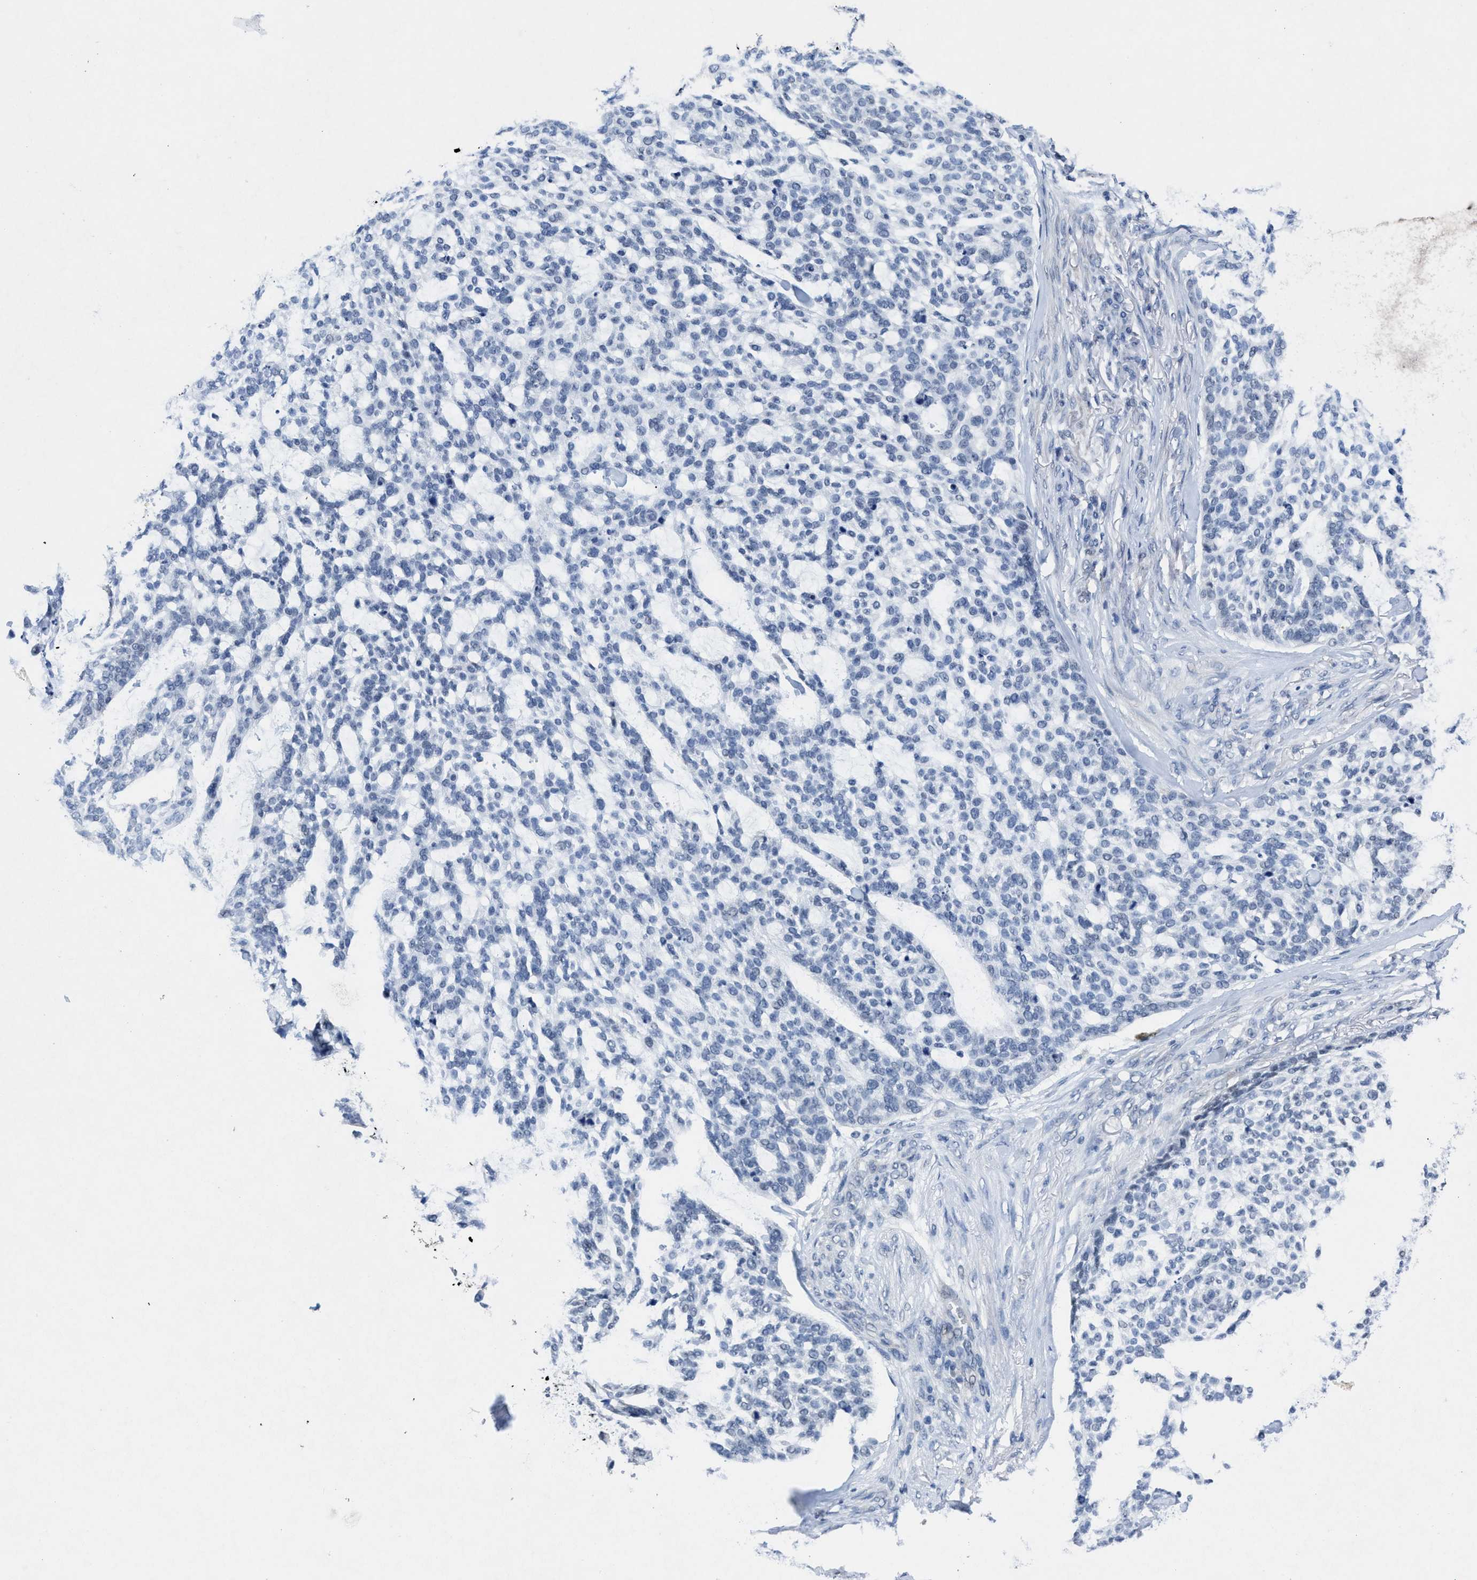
{"staining": {"intensity": "negative", "quantity": "none", "location": "none"}, "tissue": "skin cancer", "cell_type": "Tumor cells", "image_type": "cancer", "snomed": [{"axis": "morphology", "description": "Basal cell carcinoma"}, {"axis": "topography", "description": "Skin"}], "caption": "The histopathology image reveals no staining of tumor cells in skin basal cell carcinoma.", "gene": "ID3", "patient": {"sex": "female", "age": 64}}